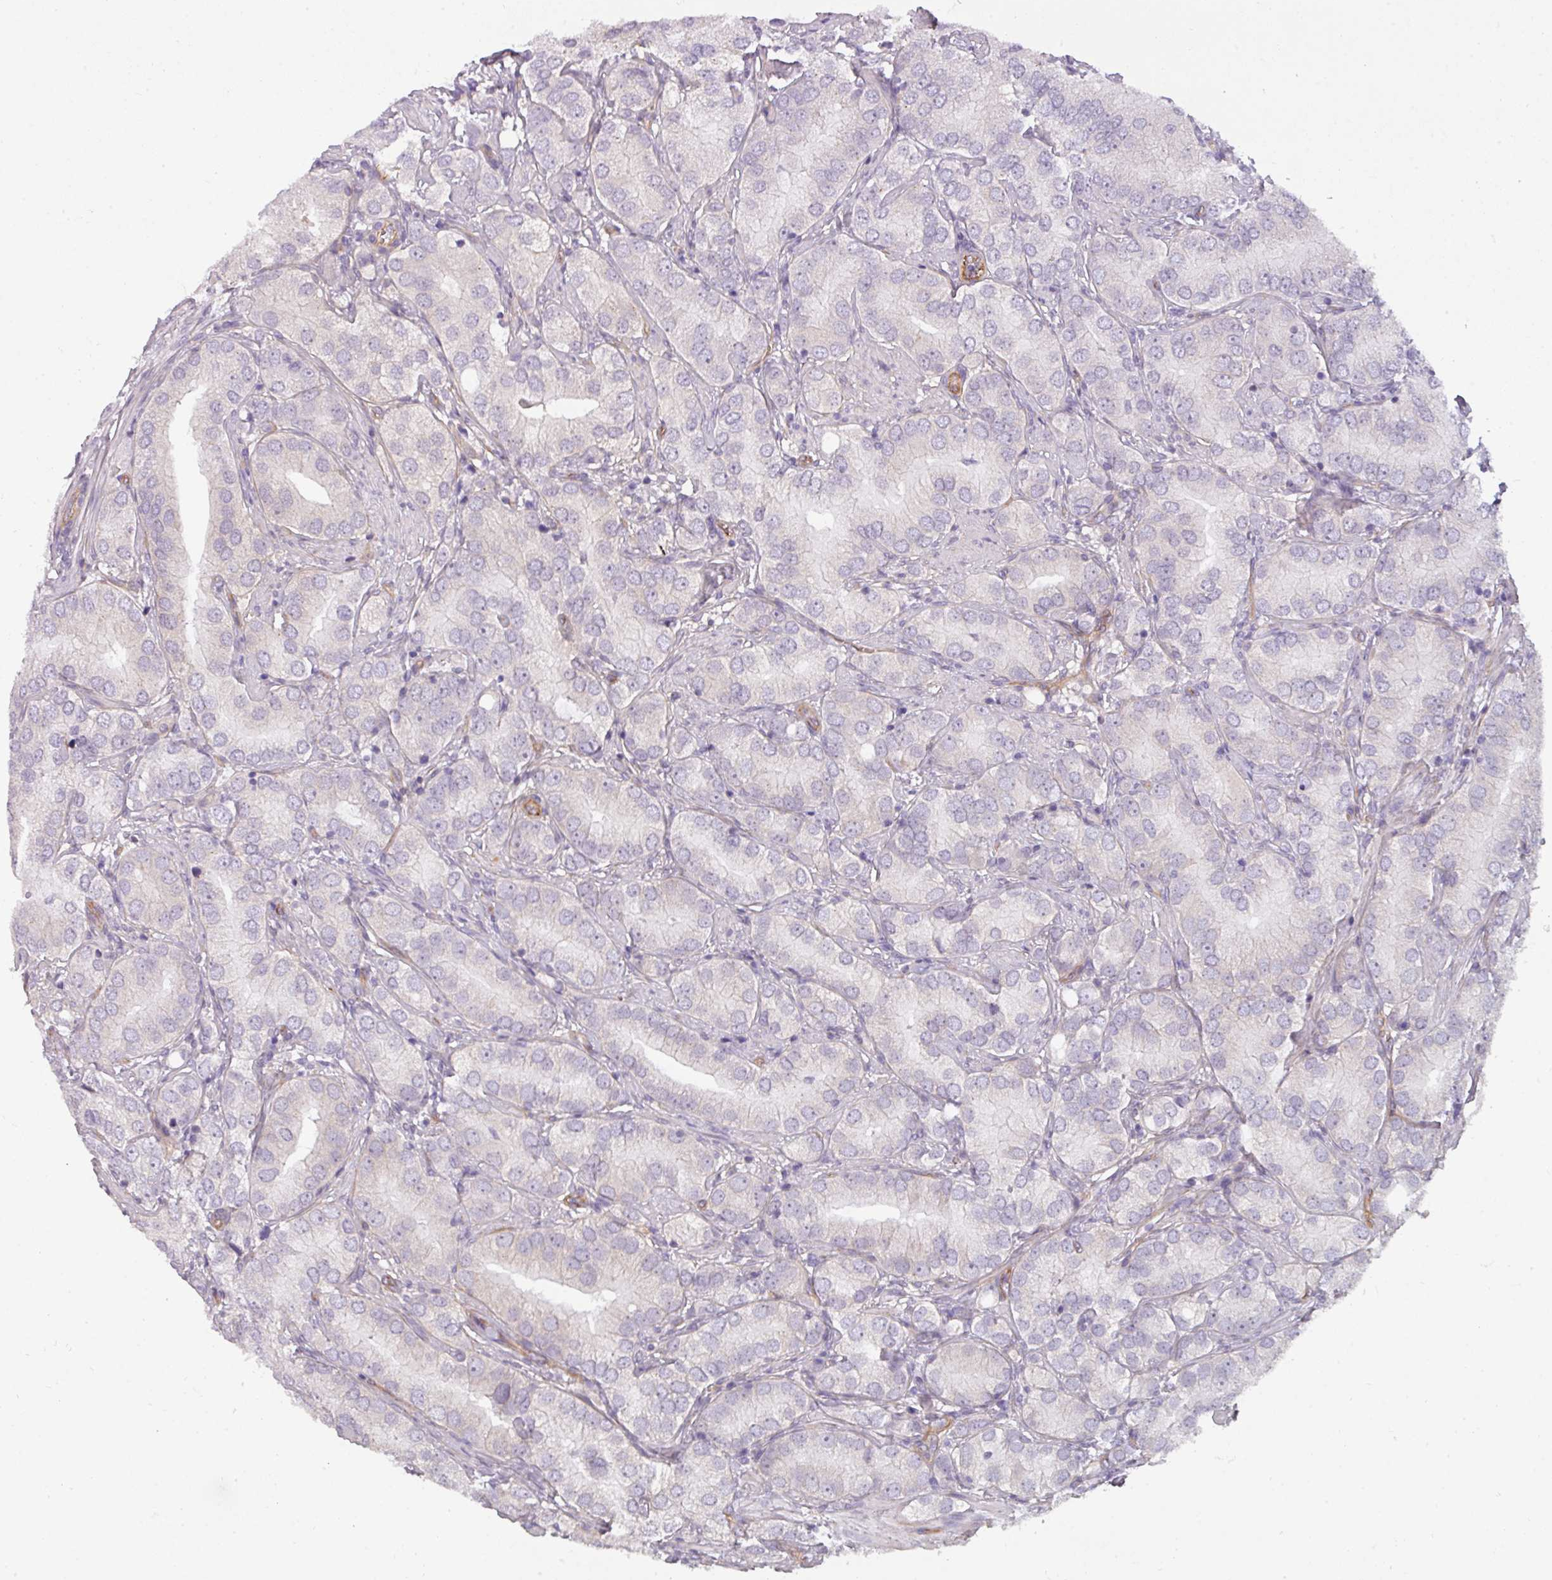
{"staining": {"intensity": "negative", "quantity": "none", "location": "none"}, "tissue": "prostate cancer", "cell_type": "Tumor cells", "image_type": "cancer", "snomed": [{"axis": "morphology", "description": "Adenocarcinoma, High grade"}, {"axis": "topography", "description": "Prostate"}], "caption": "This is an immunohistochemistry (IHC) histopathology image of human prostate high-grade adenocarcinoma. There is no positivity in tumor cells.", "gene": "BUD23", "patient": {"sex": "male", "age": 82}}